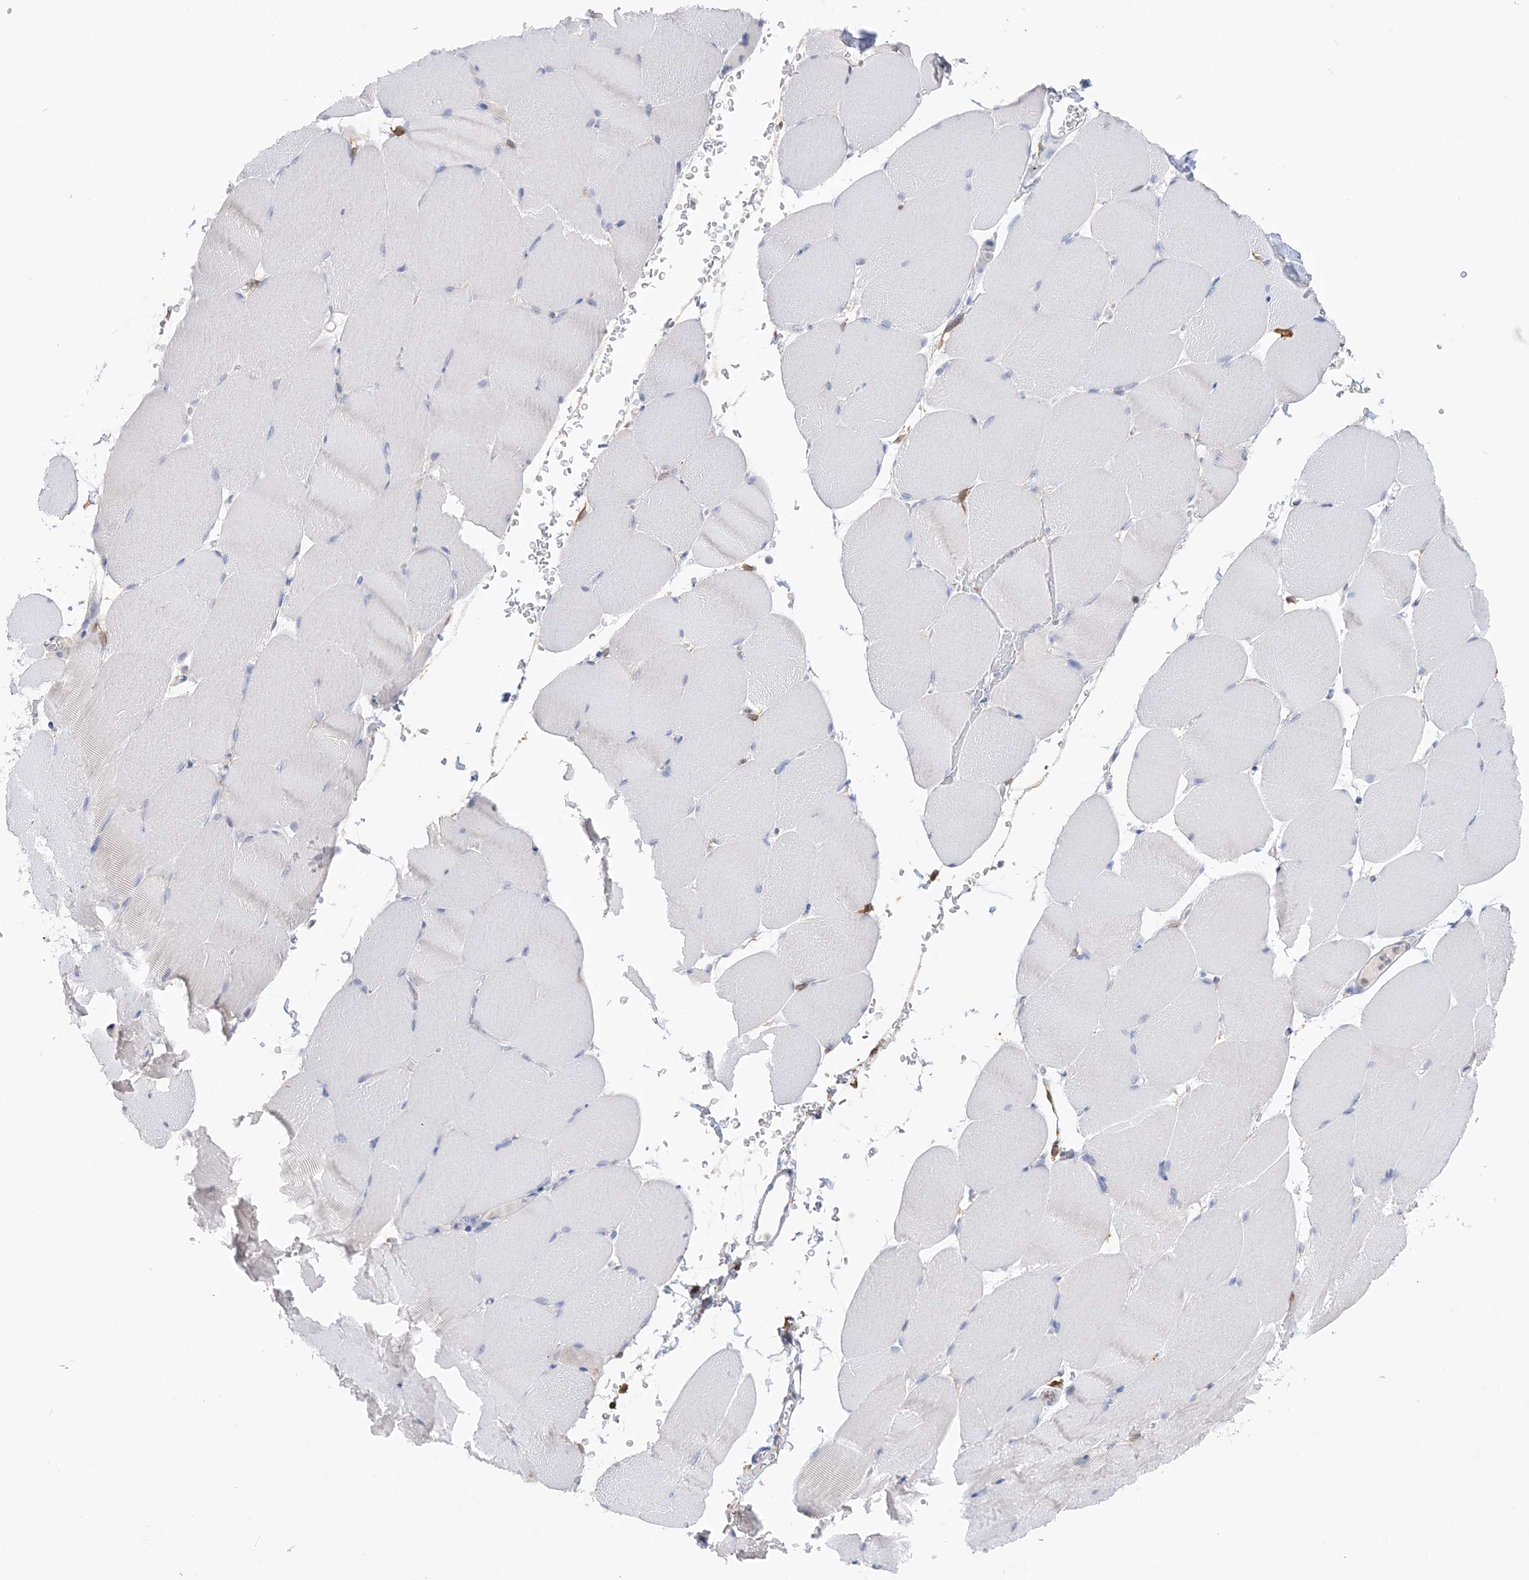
{"staining": {"intensity": "negative", "quantity": "none", "location": "none"}, "tissue": "skeletal muscle", "cell_type": "Myocytes", "image_type": "normal", "snomed": [{"axis": "morphology", "description": "Normal tissue, NOS"}, {"axis": "topography", "description": "Skeletal muscle"}, {"axis": "topography", "description": "Parathyroid gland"}], "caption": "DAB immunohistochemical staining of benign skeletal muscle exhibits no significant positivity in myocytes.", "gene": "RPEL1", "patient": {"sex": "female", "age": 37}}